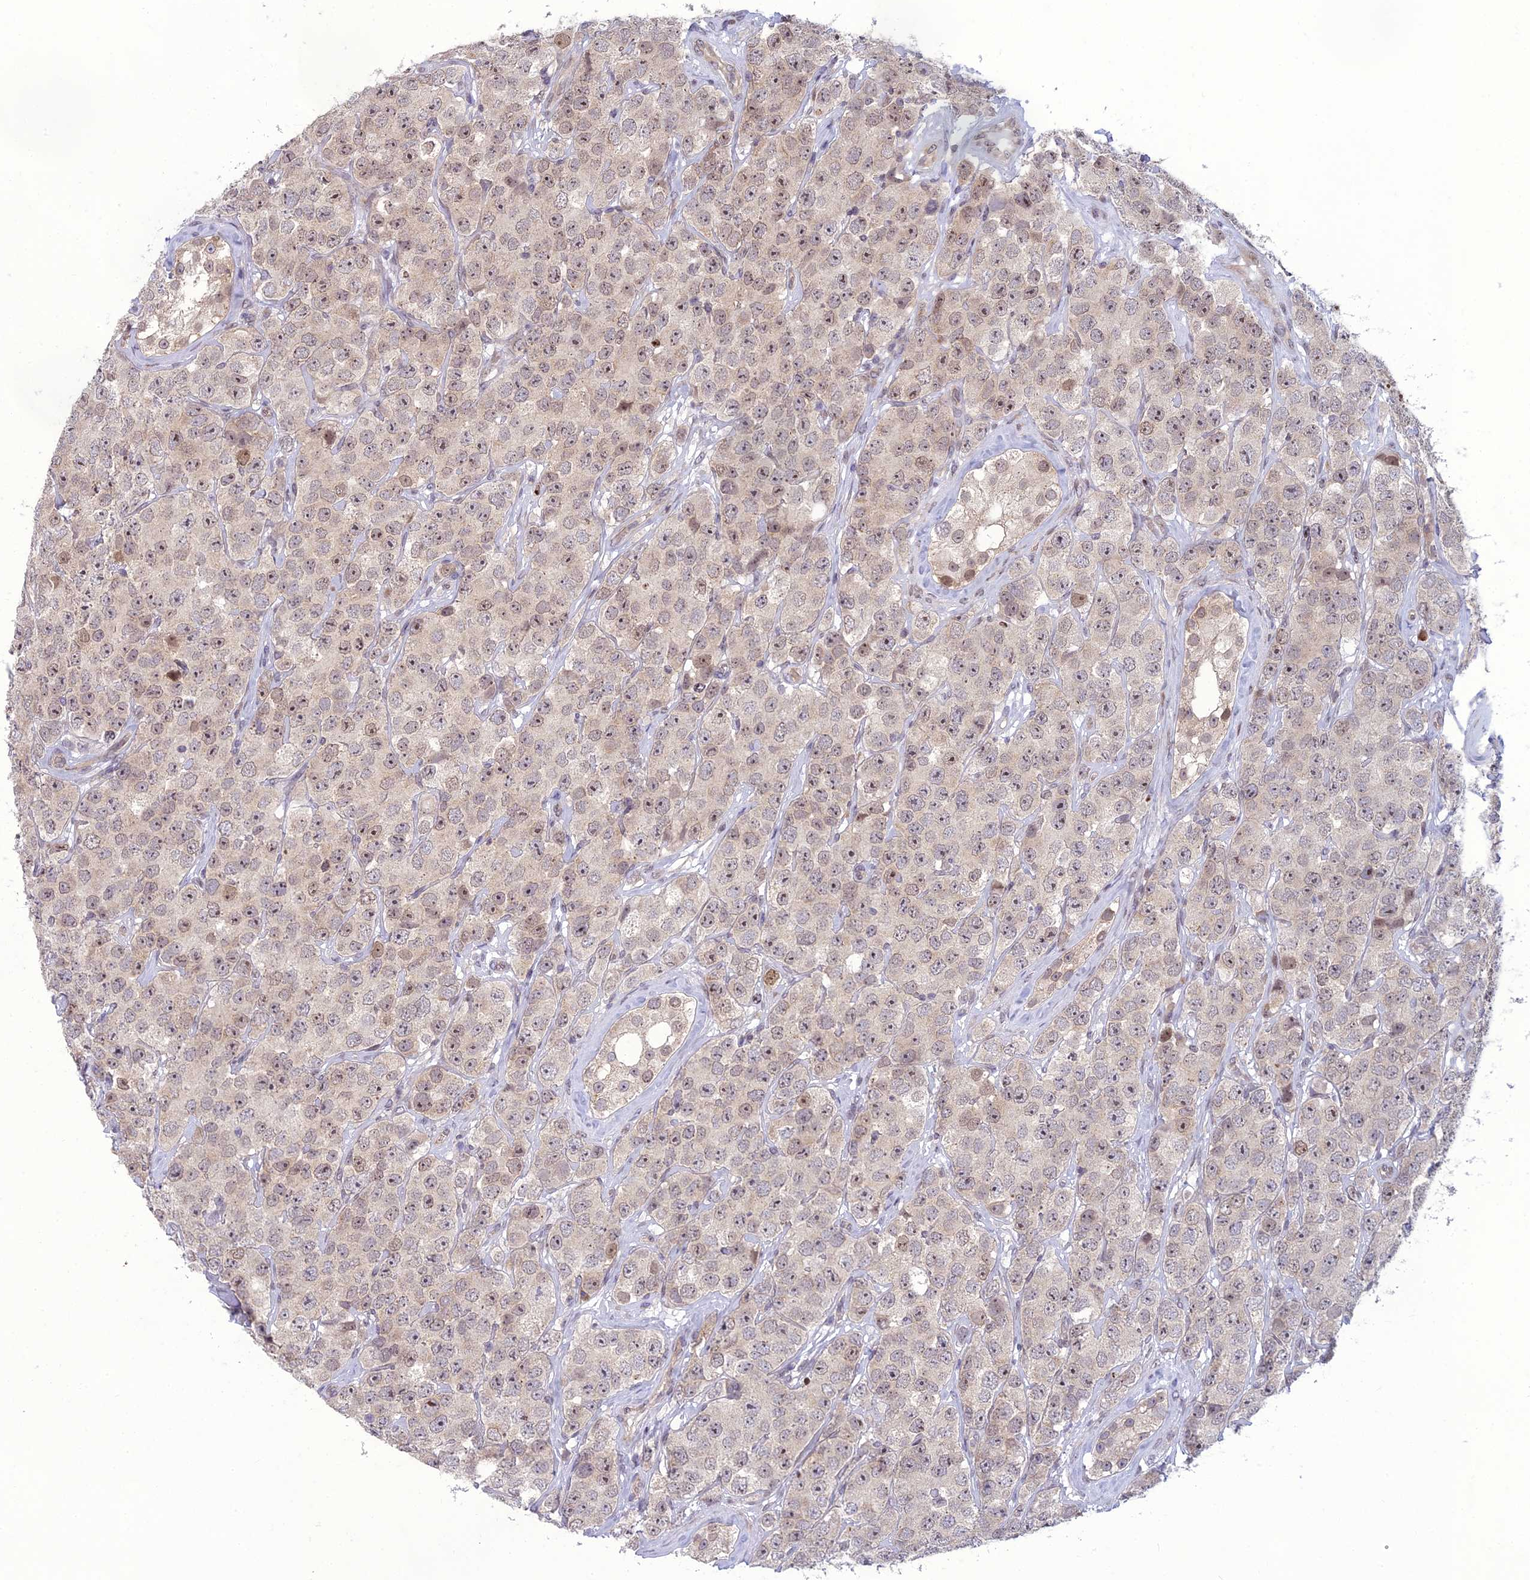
{"staining": {"intensity": "moderate", "quantity": ">75%", "location": "nuclear"}, "tissue": "testis cancer", "cell_type": "Tumor cells", "image_type": "cancer", "snomed": [{"axis": "morphology", "description": "Seminoma, NOS"}, {"axis": "topography", "description": "Testis"}], "caption": "Protein staining by immunohistochemistry (IHC) exhibits moderate nuclear staining in approximately >75% of tumor cells in testis cancer (seminoma).", "gene": "DTX2", "patient": {"sex": "male", "age": 28}}